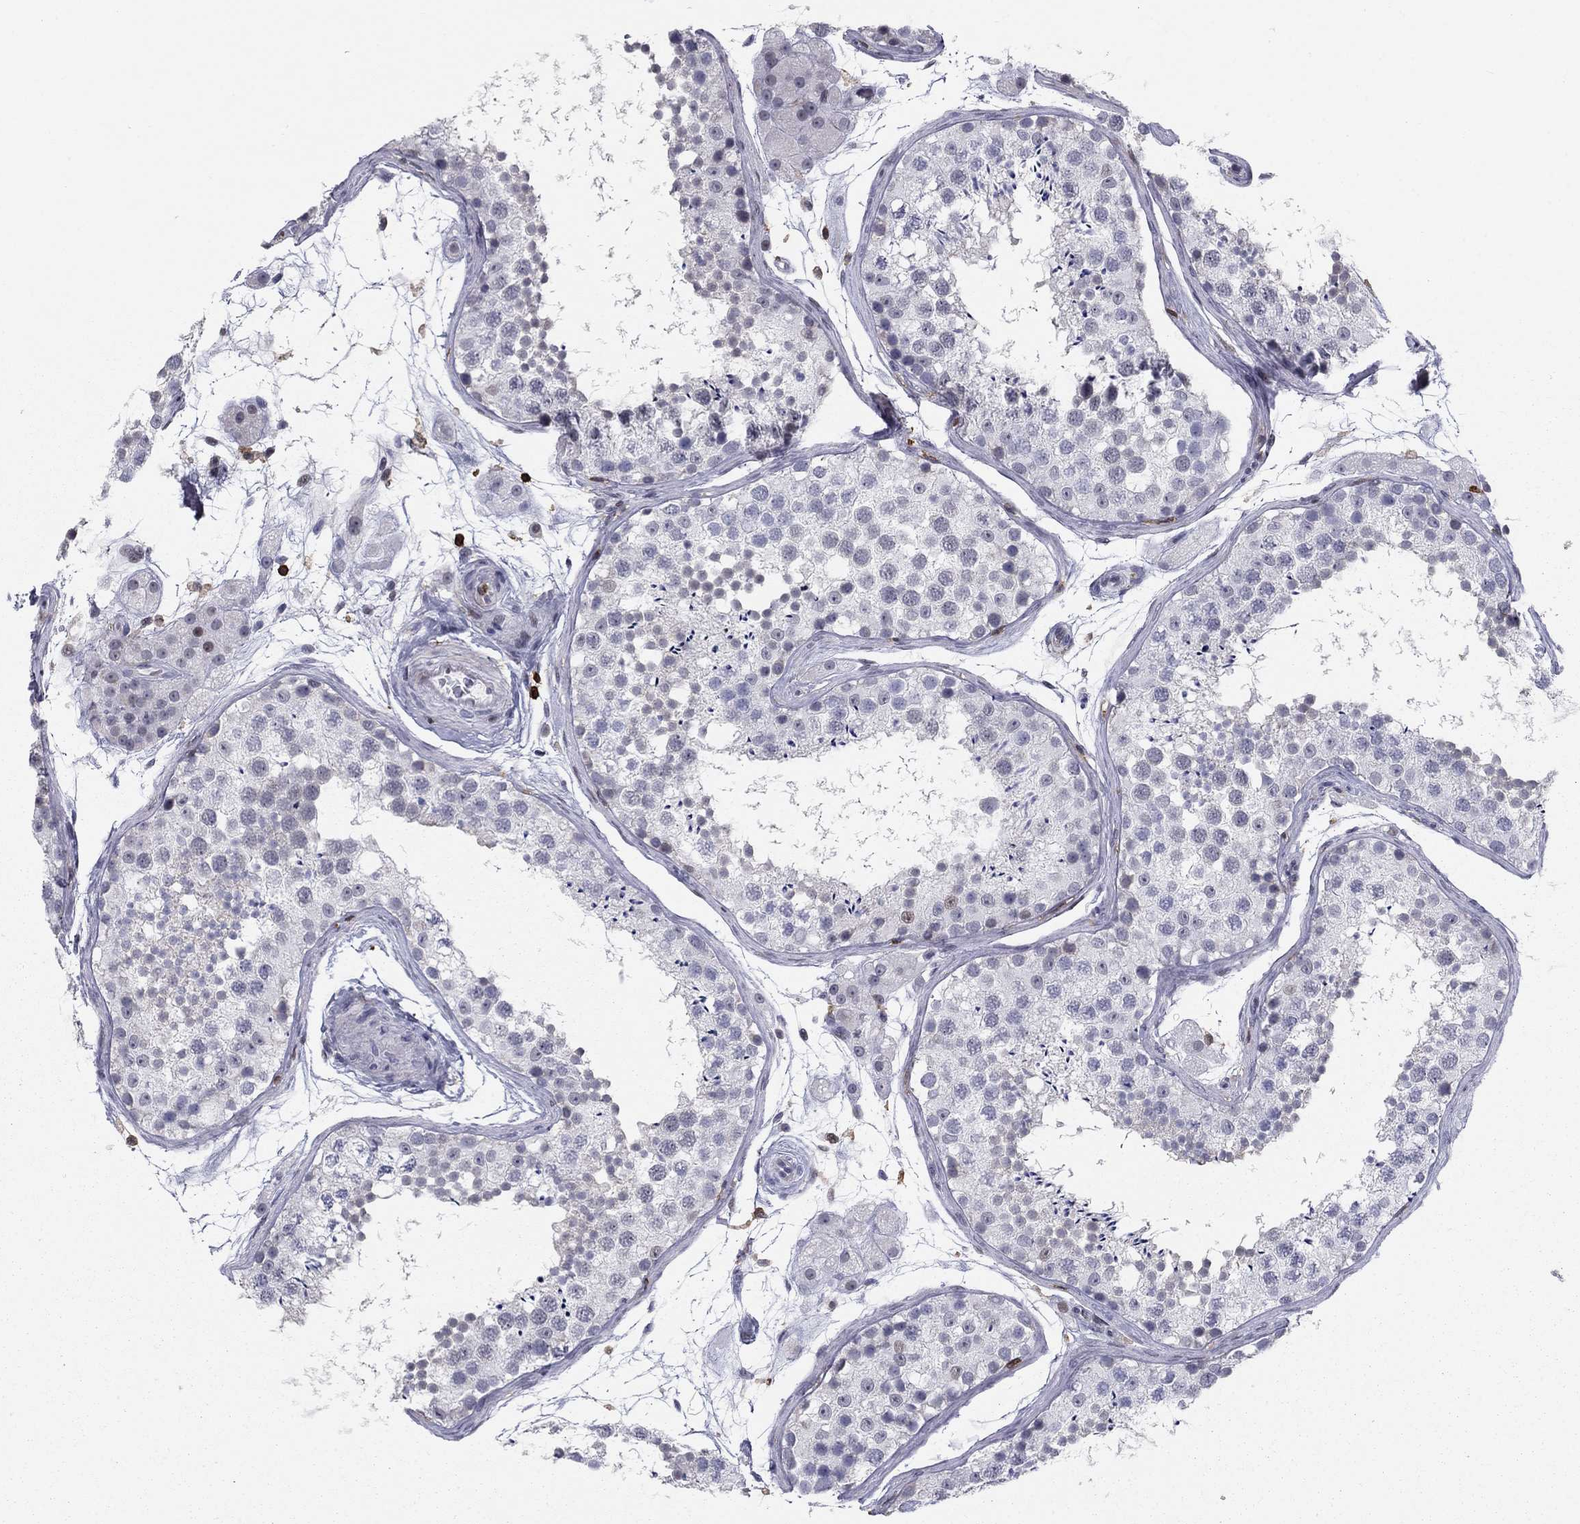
{"staining": {"intensity": "negative", "quantity": "none", "location": "none"}, "tissue": "testis", "cell_type": "Cells in seminiferous ducts", "image_type": "normal", "snomed": [{"axis": "morphology", "description": "Normal tissue, NOS"}, {"axis": "topography", "description": "Testis"}], "caption": "DAB (3,3'-diaminobenzidine) immunohistochemical staining of benign testis exhibits no significant positivity in cells in seminiferous ducts.", "gene": "ARHGAP27", "patient": {"sex": "male", "age": 41}}